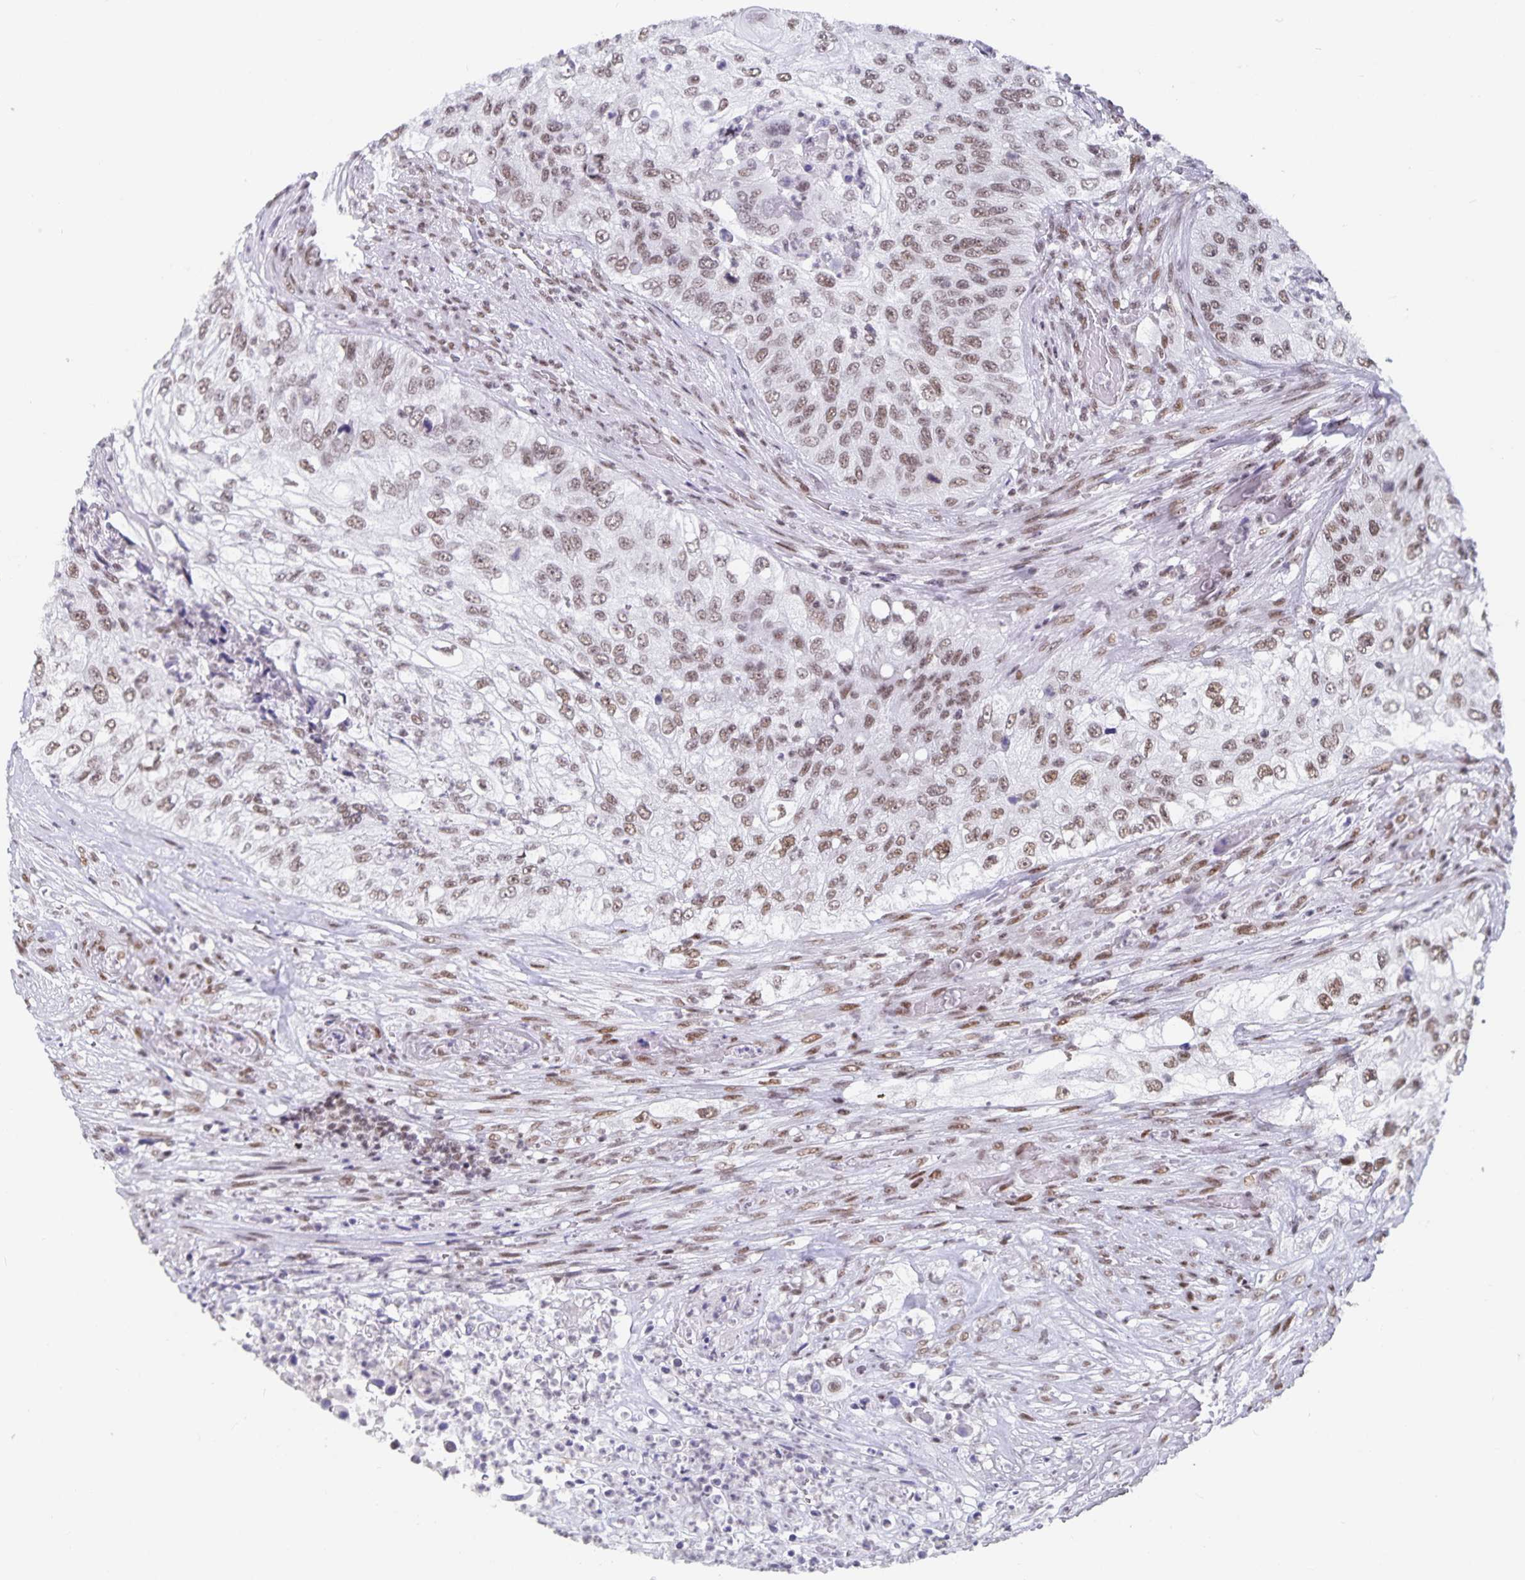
{"staining": {"intensity": "moderate", "quantity": ">75%", "location": "nuclear"}, "tissue": "urothelial cancer", "cell_type": "Tumor cells", "image_type": "cancer", "snomed": [{"axis": "morphology", "description": "Urothelial carcinoma, High grade"}, {"axis": "topography", "description": "Urinary bladder"}], "caption": "Urothelial carcinoma (high-grade) stained for a protein (brown) displays moderate nuclear positive staining in approximately >75% of tumor cells.", "gene": "PBX2", "patient": {"sex": "female", "age": 60}}